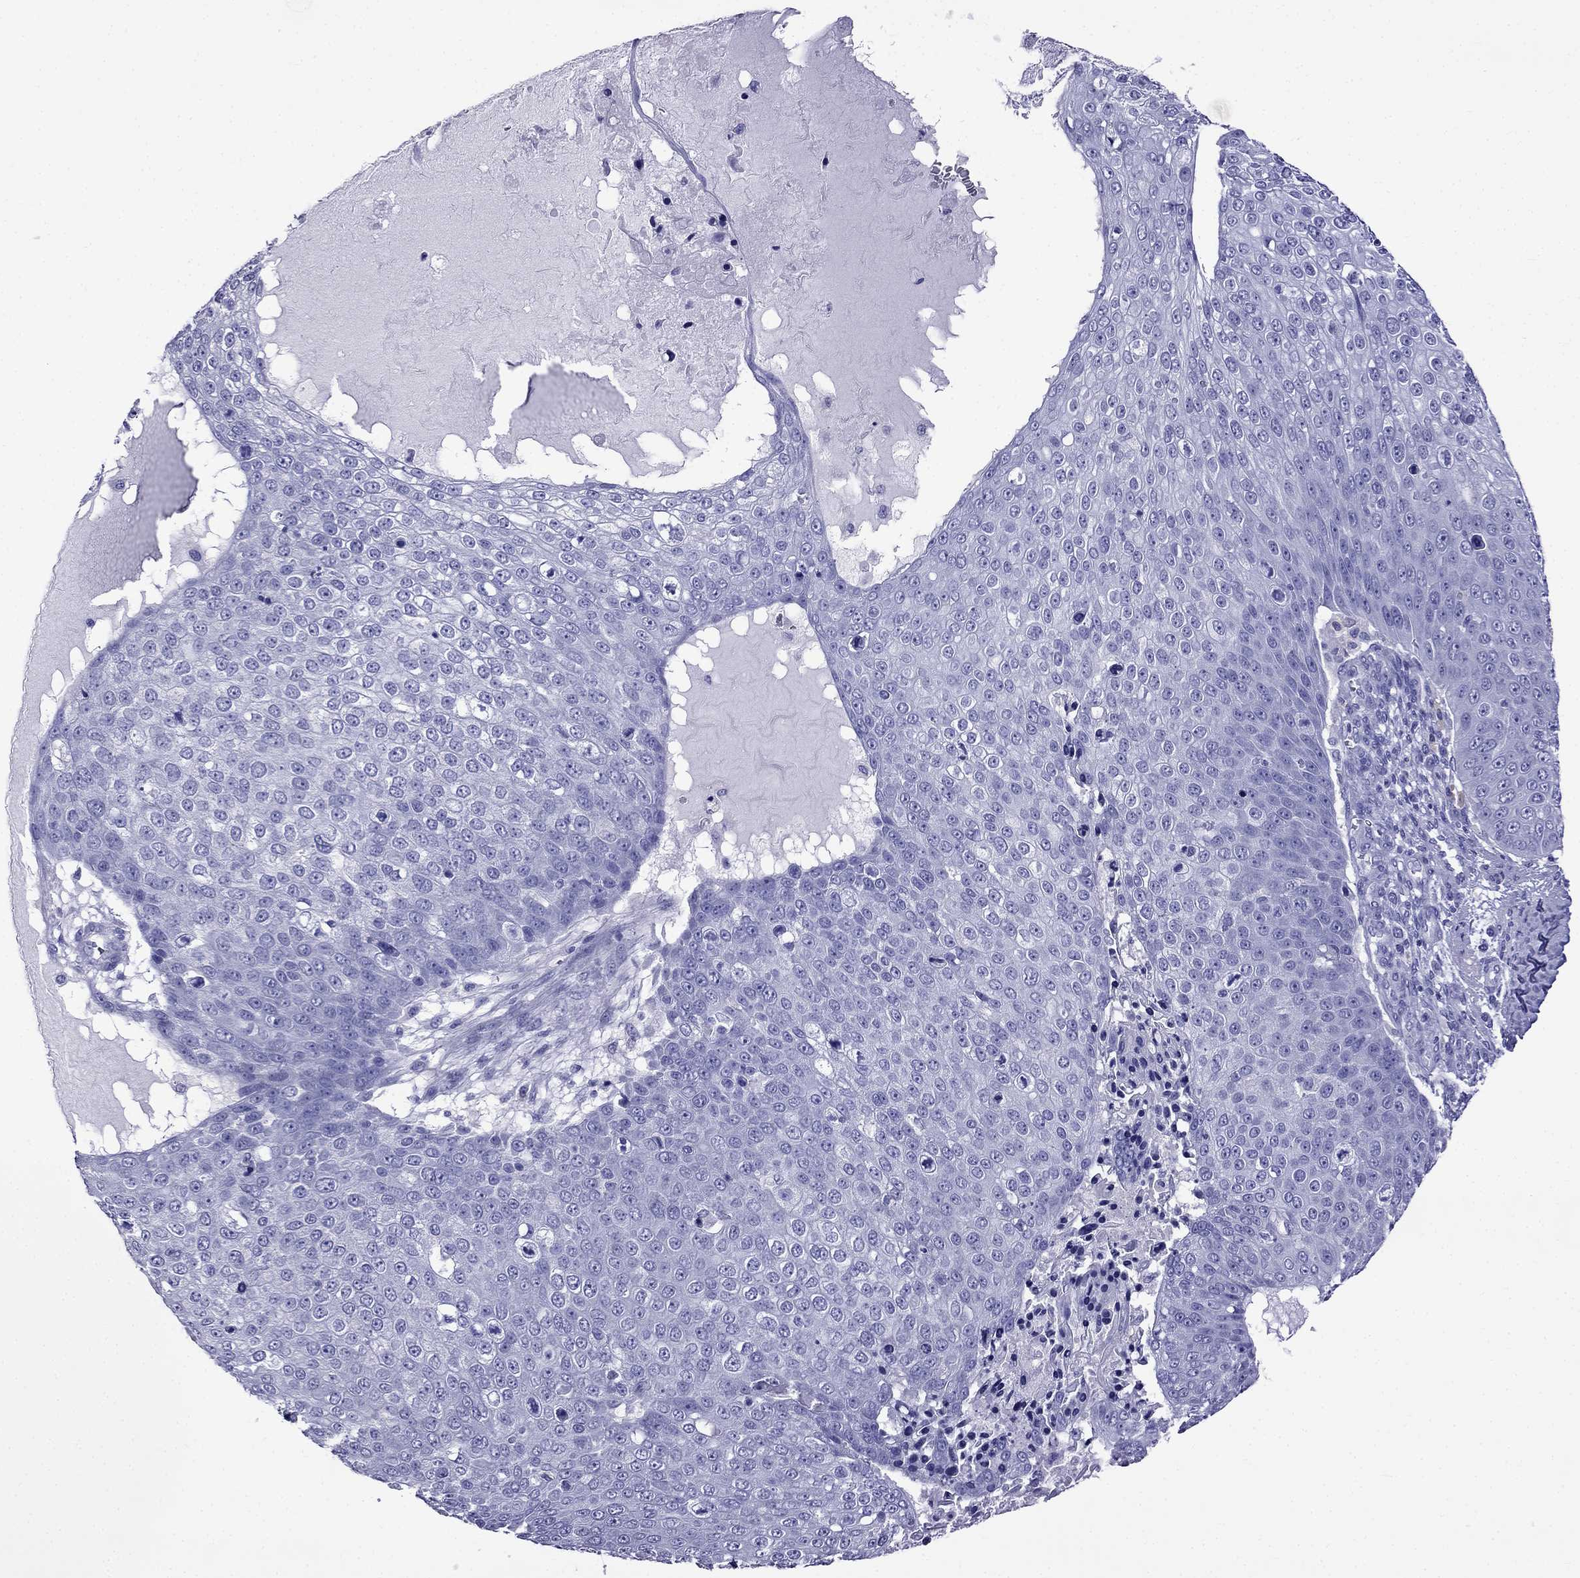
{"staining": {"intensity": "negative", "quantity": "none", "location": "none"}, "tissue": "skin cancer", "cell_type": "Tumor cells", "image_type": "cancer", "snomed": [{"axis": "morphology", "description": "Squamous cell carcinoma, NOS"}, {"axis": "topography", "description": "Skin"}], "caption": "Human skin squamous cell carcinoma stained for a protein using immunohistochemistry (IHC) shows no staining in tumor cells.", "gene": "ARR3", "patient": {"sex": "male", "age": 71}}